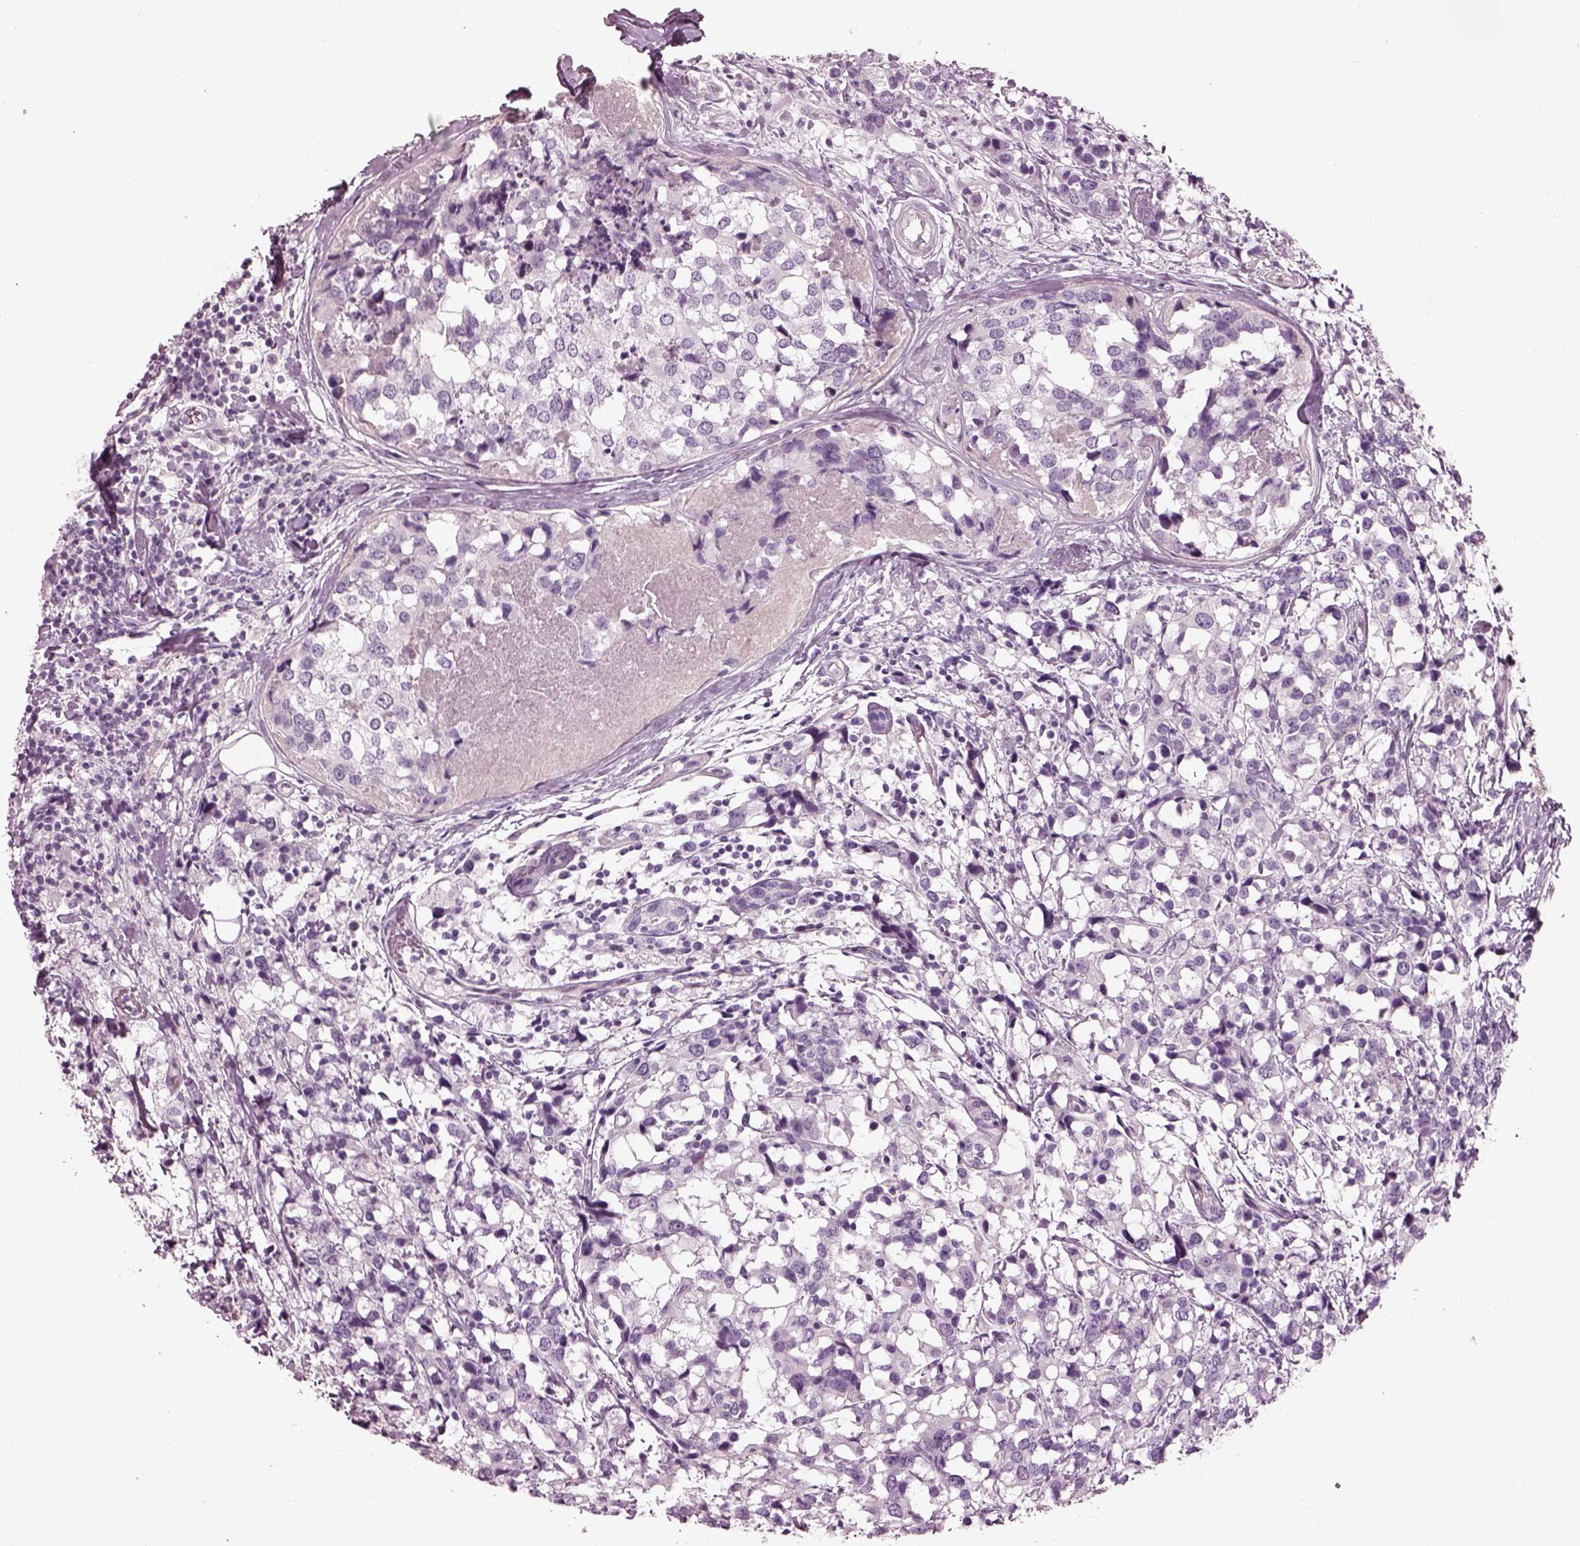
{"staining": {"intensity": "negative", "quantity": "none", "location": "none"}, "tissue": "breast cancer", "cell_type": "Tumor cells", "image_type": "cancer", "snomed": [{"axis": "morphology", "description": "Lobular carcinoma"}, {"axis": "topography", "description": "Breast"}], "caption": "Breast lobular carcinoma was stained to show a protein in brown. There is no significant positivity in tumor cells.", "gene": "CACNG4", "patient": {"sex": "female", "age": 59}}